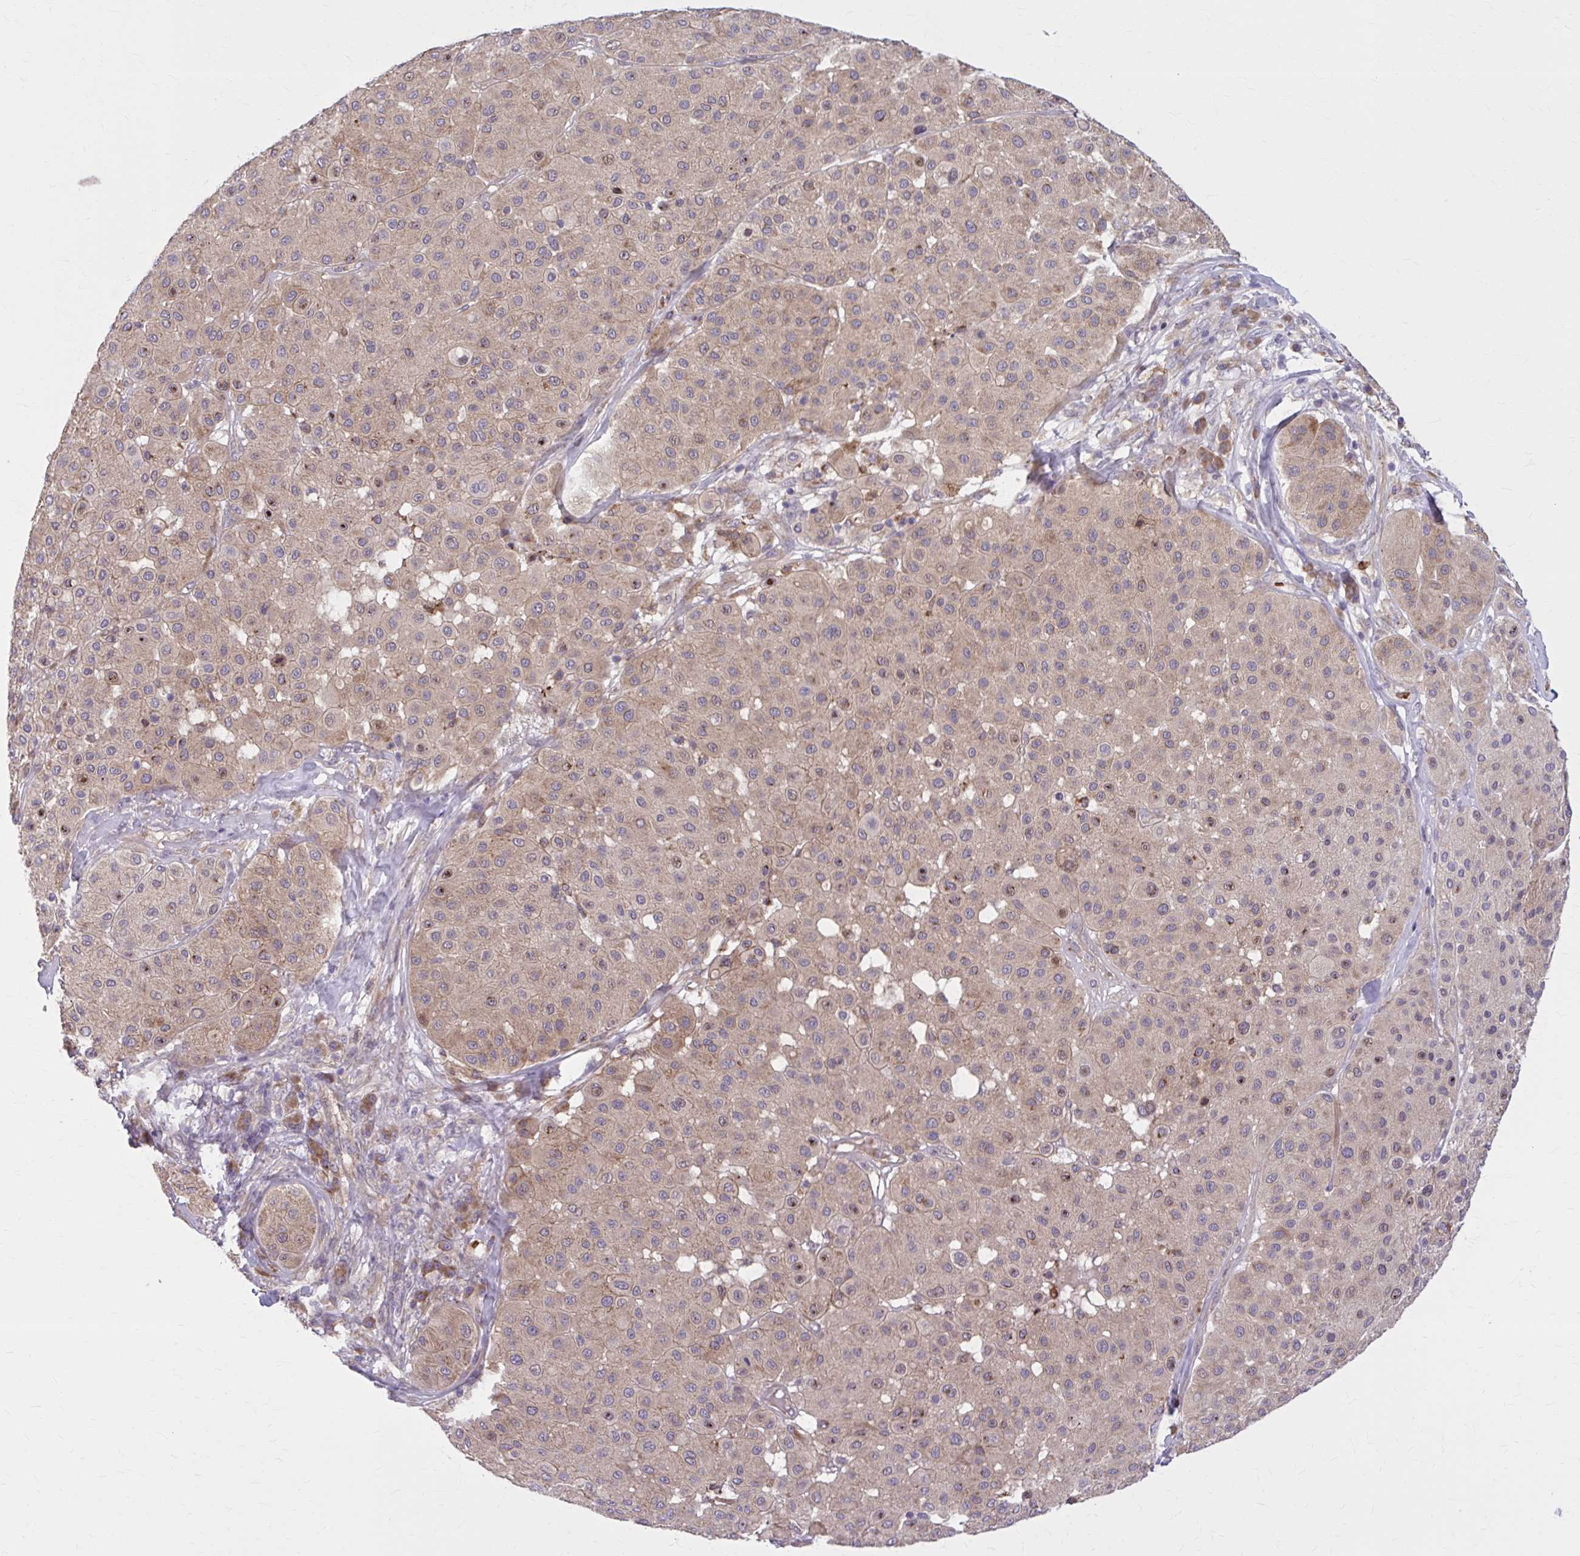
{"staining": {"intensity": "weak", "quantity": "25%-75%", "location": "cytoplasmic/membranous,nuclear"}, "tissue": "melanoma", "cell_type": "Tumor cells", "image_type": "cancer", "snomed": [{"axis": "morphology", "description": "Malignant melanoma, Metastatic site"}, {"axis": "topography", "description": "Smooth muscle"}], "caption": "Immunohistochemistry (IHC) micrograph of neoplastic tissue: melanoma stained using IHC reveals low levels of weak protein expression localized specifically in the cytoplasmic/membranous and nuclear of tumor cells, appearing as a cytoplasmic/membranous and nuclear brown color.", "gene": "SNF8", "patient": {"sex": "male", "age": 41}}